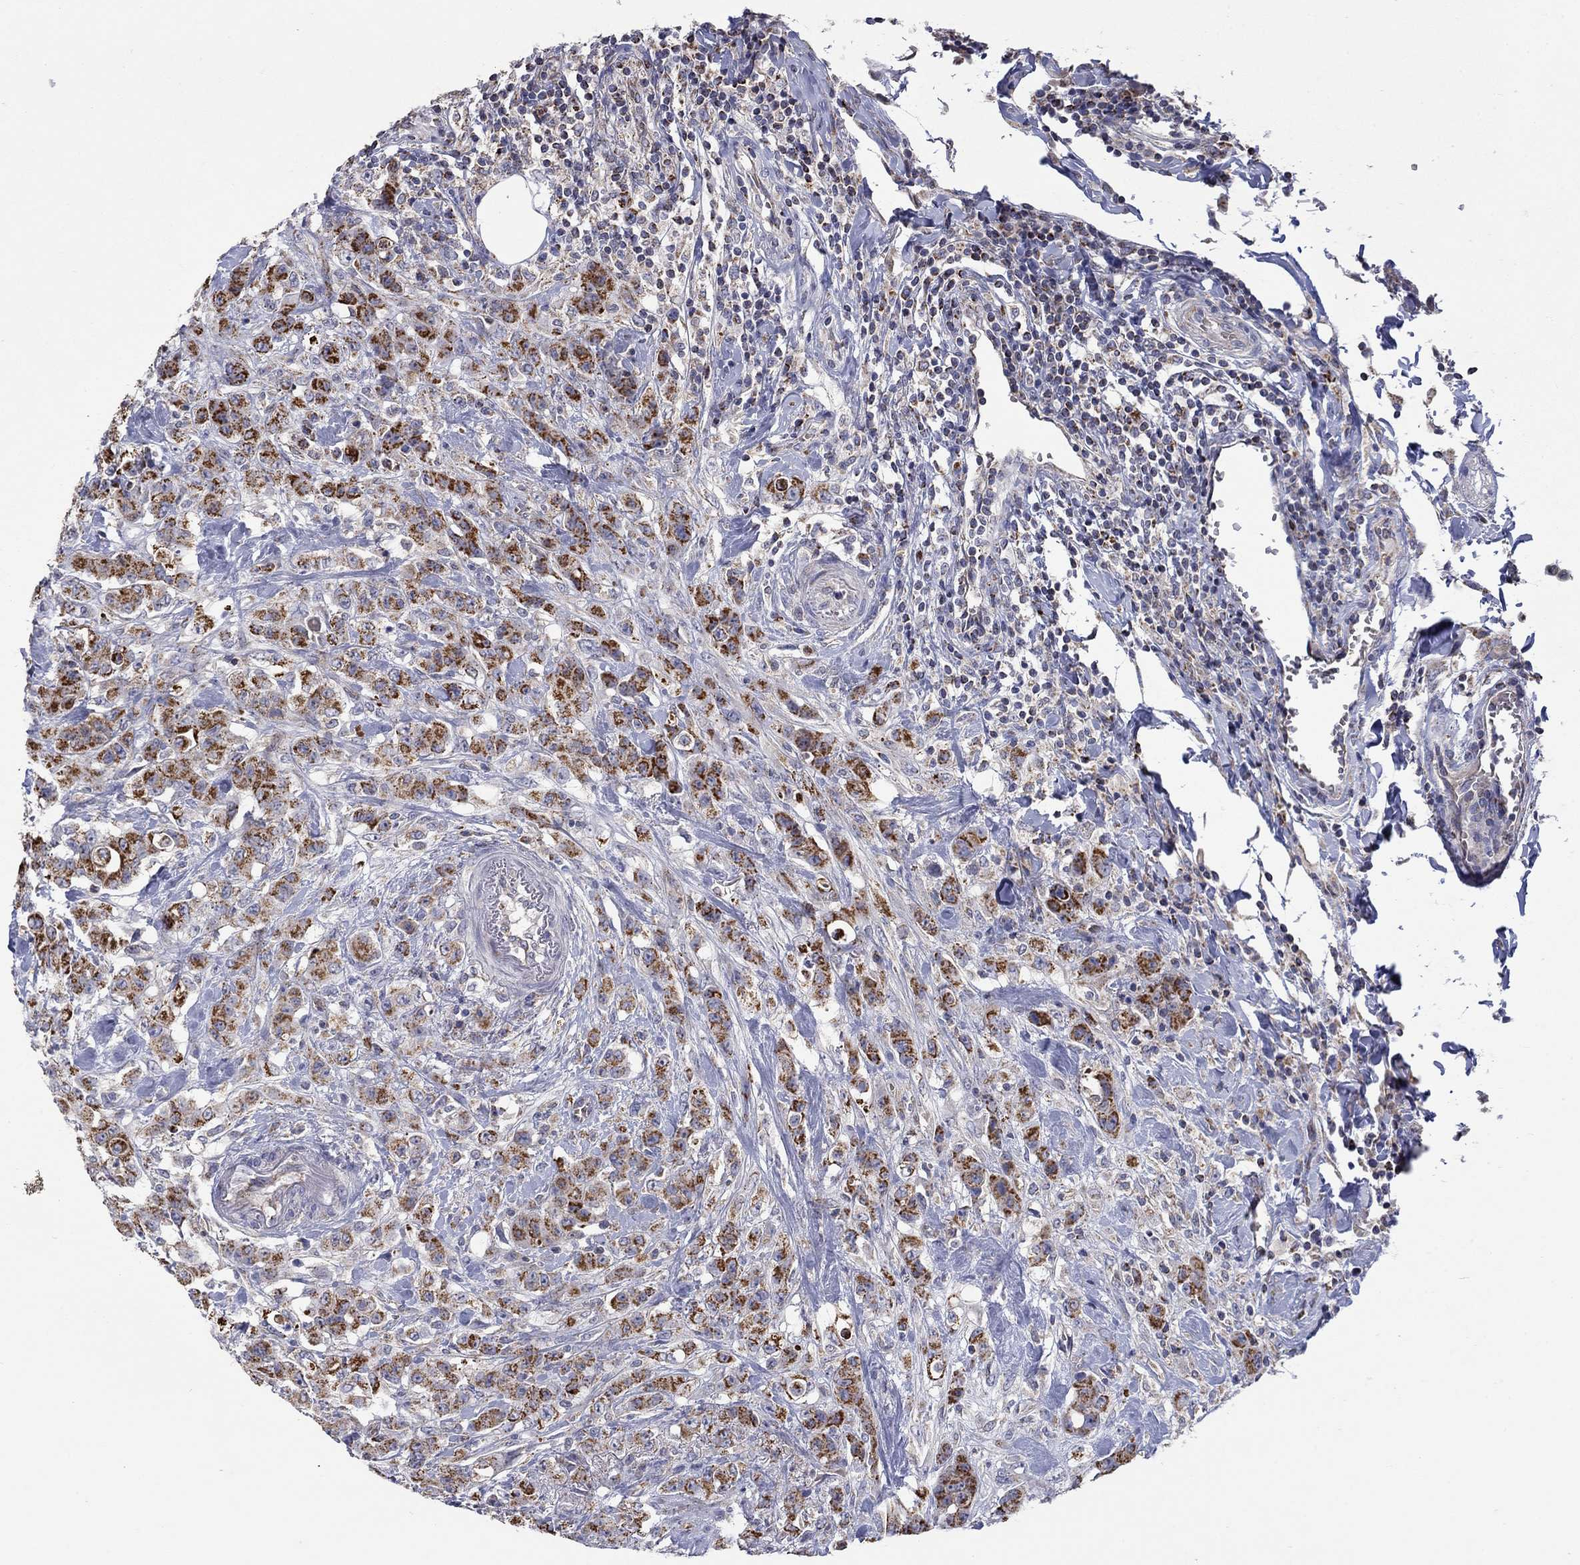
{"staining": {"intensity": "strong", "quantity": "25%-75%", "location": "cytoplasmic/membranous"}, "tissue": "colorectal cancer", "cell_type": "Tumor cells", "image_type": "cancer", "snomed": [{"axis": "morphology", "description": "Adenocarcinoma, NOS"}, {"axis": "topography", "description": "Colon"}], "caption": "Tumor cells show strong cytoplasmic/membranous positivity in approximately 25%-75% of cells in colorectal cancer (adenocarcinoma).", "gene": "HPS5", "patient": {"sex": "female", "age": 69}}